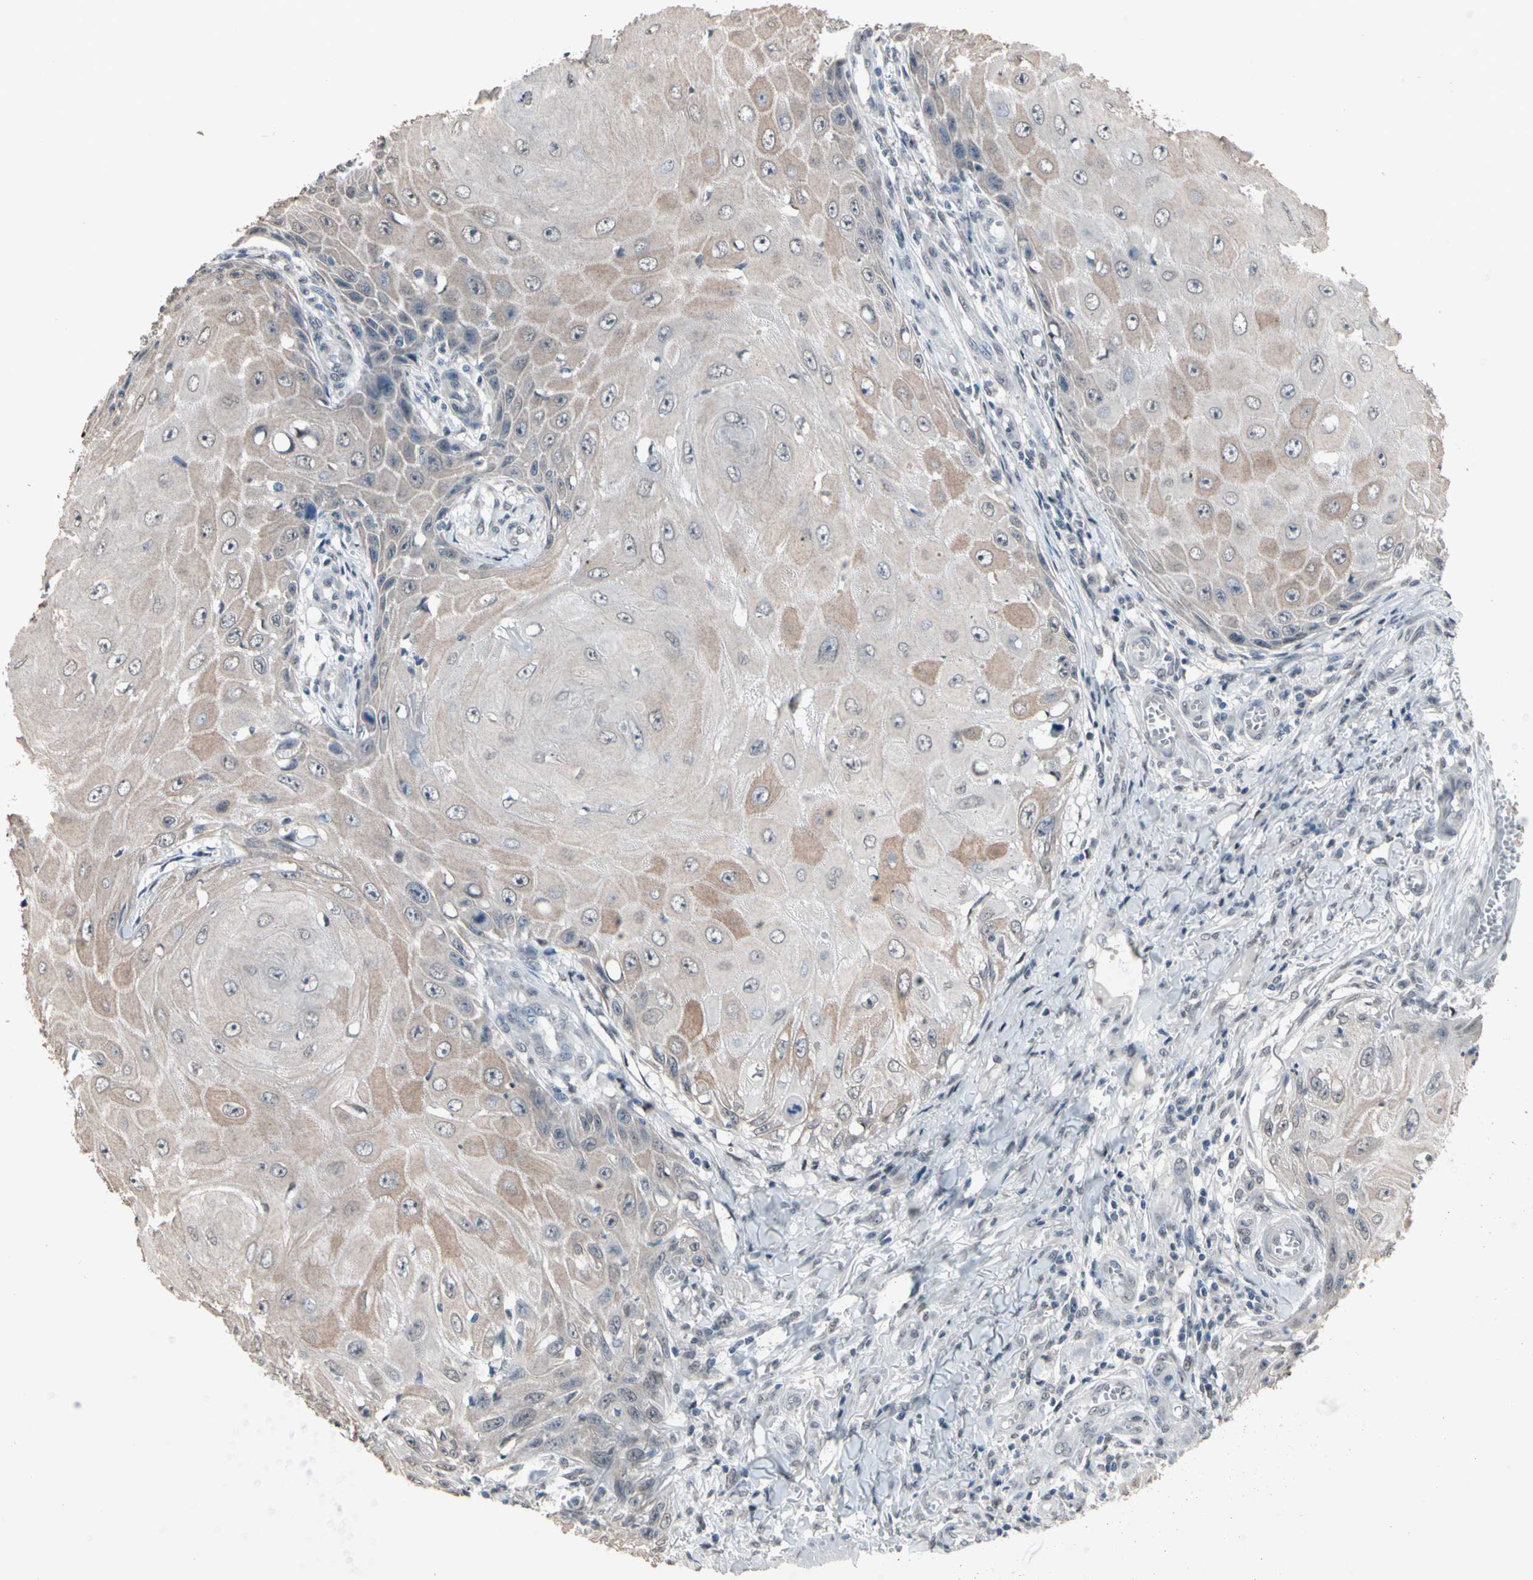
{"staining": {"intensity": "weak", "quantity": ">75%", "location": "cytoplasmic/membranous"}, "tissue": "skin cancer", "cell_type": "Tumor cells", "image_type": "cancer", "snomed": [{"axis": "morphology", "description": "Squamous cell carcinoma, NOS"}, {"axis": "topography", "description": "Skin"}], "caption": "Tumor cells exhibit low levels of weak cytoplasmic/membranous staining in about >75% of cells in skin cancer. The protein of interest is stained brown, and the nuclei are stained in blue (DAB (3,3'-diaminobenzidine) IHC with brightfield microscopy, high magnification).", "gene": "SV2A", "patient": {"sex": "female", "age": 73}}